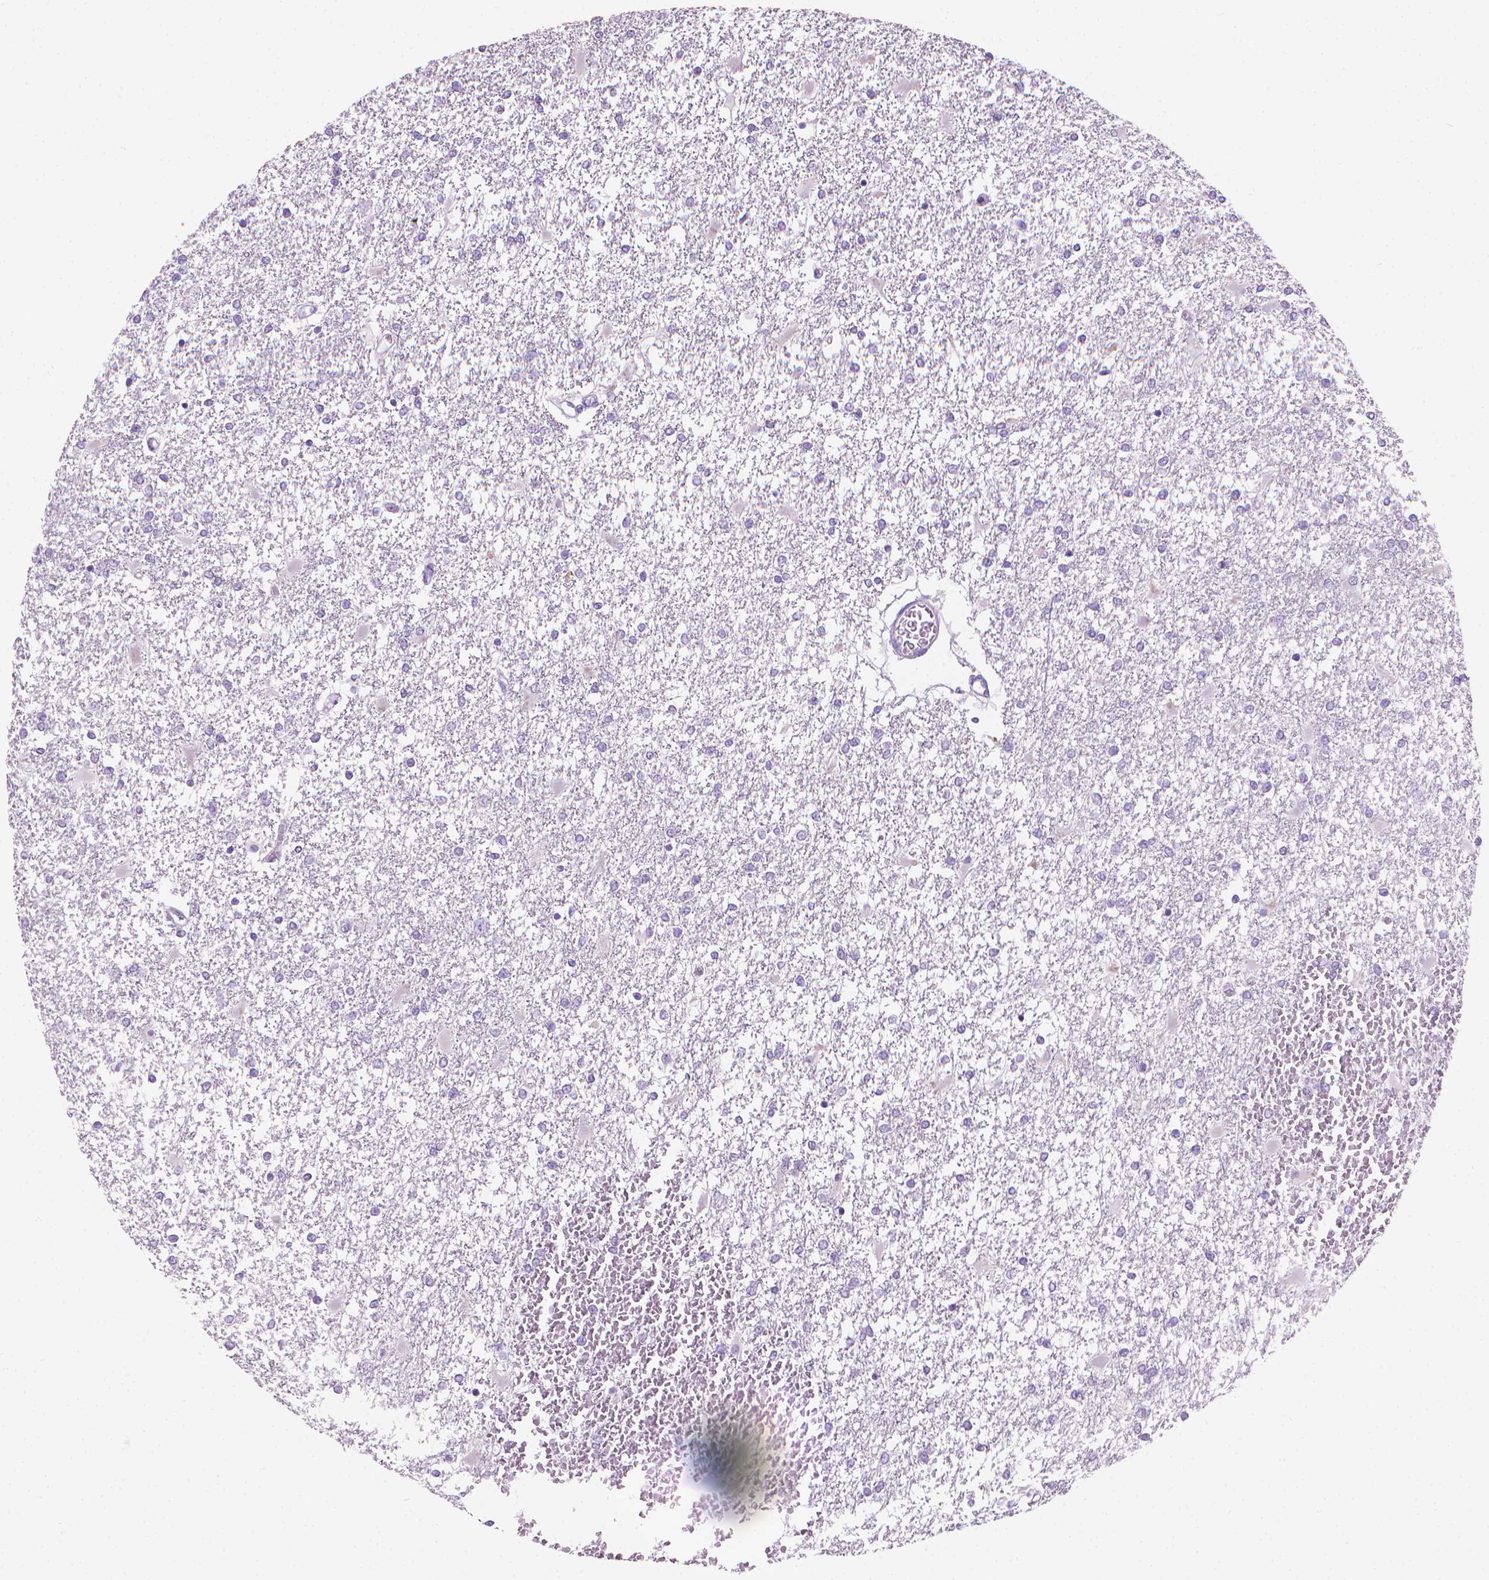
{"staining": {"intensity": "negative", "quantity": "none", "location": "none"}, "tissue": "glioma", "cell_type": "Tumor cells", "image_type": "cancer", "snomed": [{"axis": "morphology", "description": "Glioma, malignant, High grade"}, {"axis": "topography", "description": "Cerebral cortex"}], "caption": "This is an immunohistochemistry image of high-grade glioma (malignant). There is no expression in tumor cells.", "gene": "TTC29", "patient": {"sex": "male", "age": 79}}